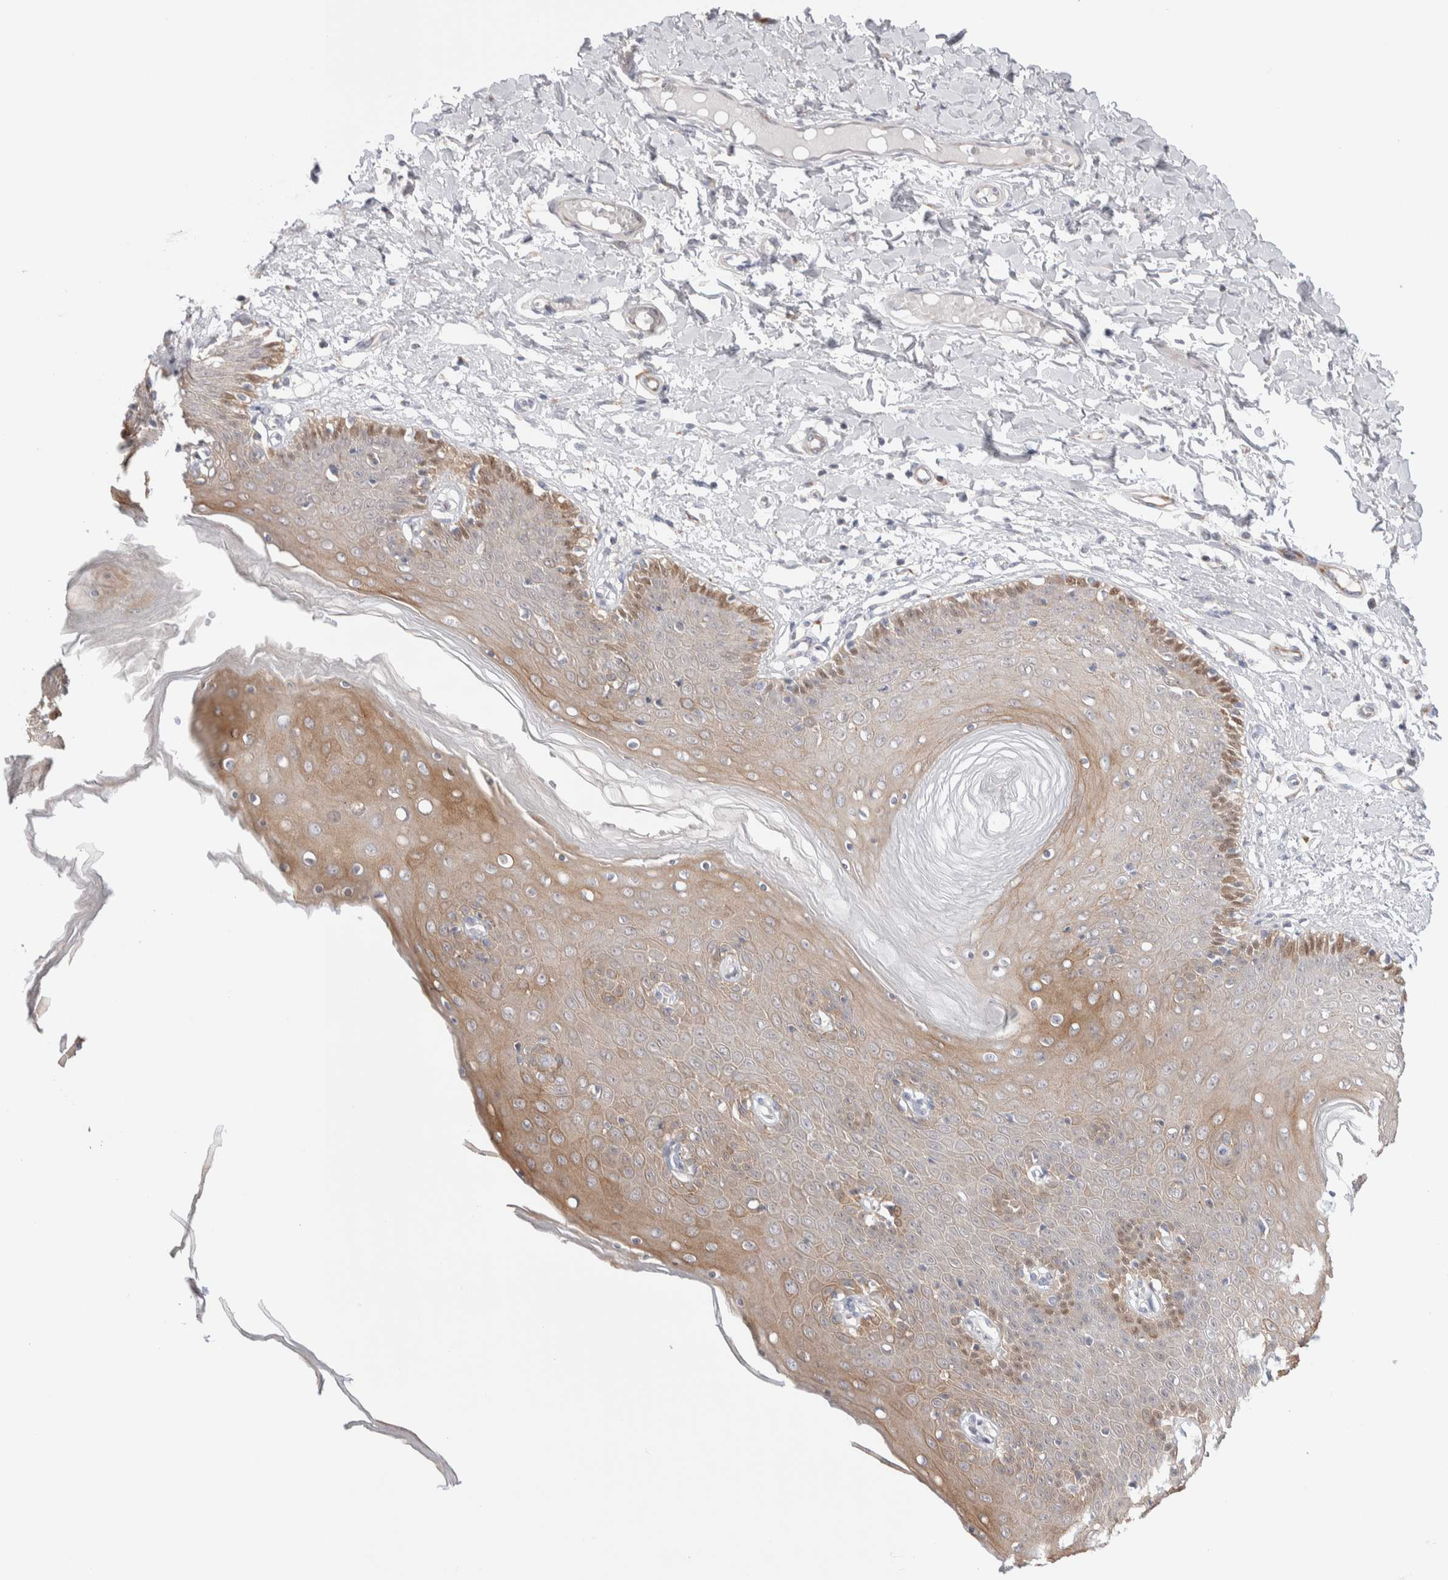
{"staining": {"intensity": "strong", "quantity": "25%-75%", "location": "cytoplasmic/membranous"}, "tissue": "skin", "cell_type": "Epidermal cells", "image_type": "normal", "snomed": [{"axis": "morphology", "description": "Normal tissue, NOS"}, {"axis": "topography", "description": "Vulva"}], "caption": "The image reveals staining of unremarkable skin, revealing strong cytoplasmic/membranous protein positivity (brown color) within epidermal cells.", "gene": "C1orf112", "patient": {"sex": "female", "age": 66}}